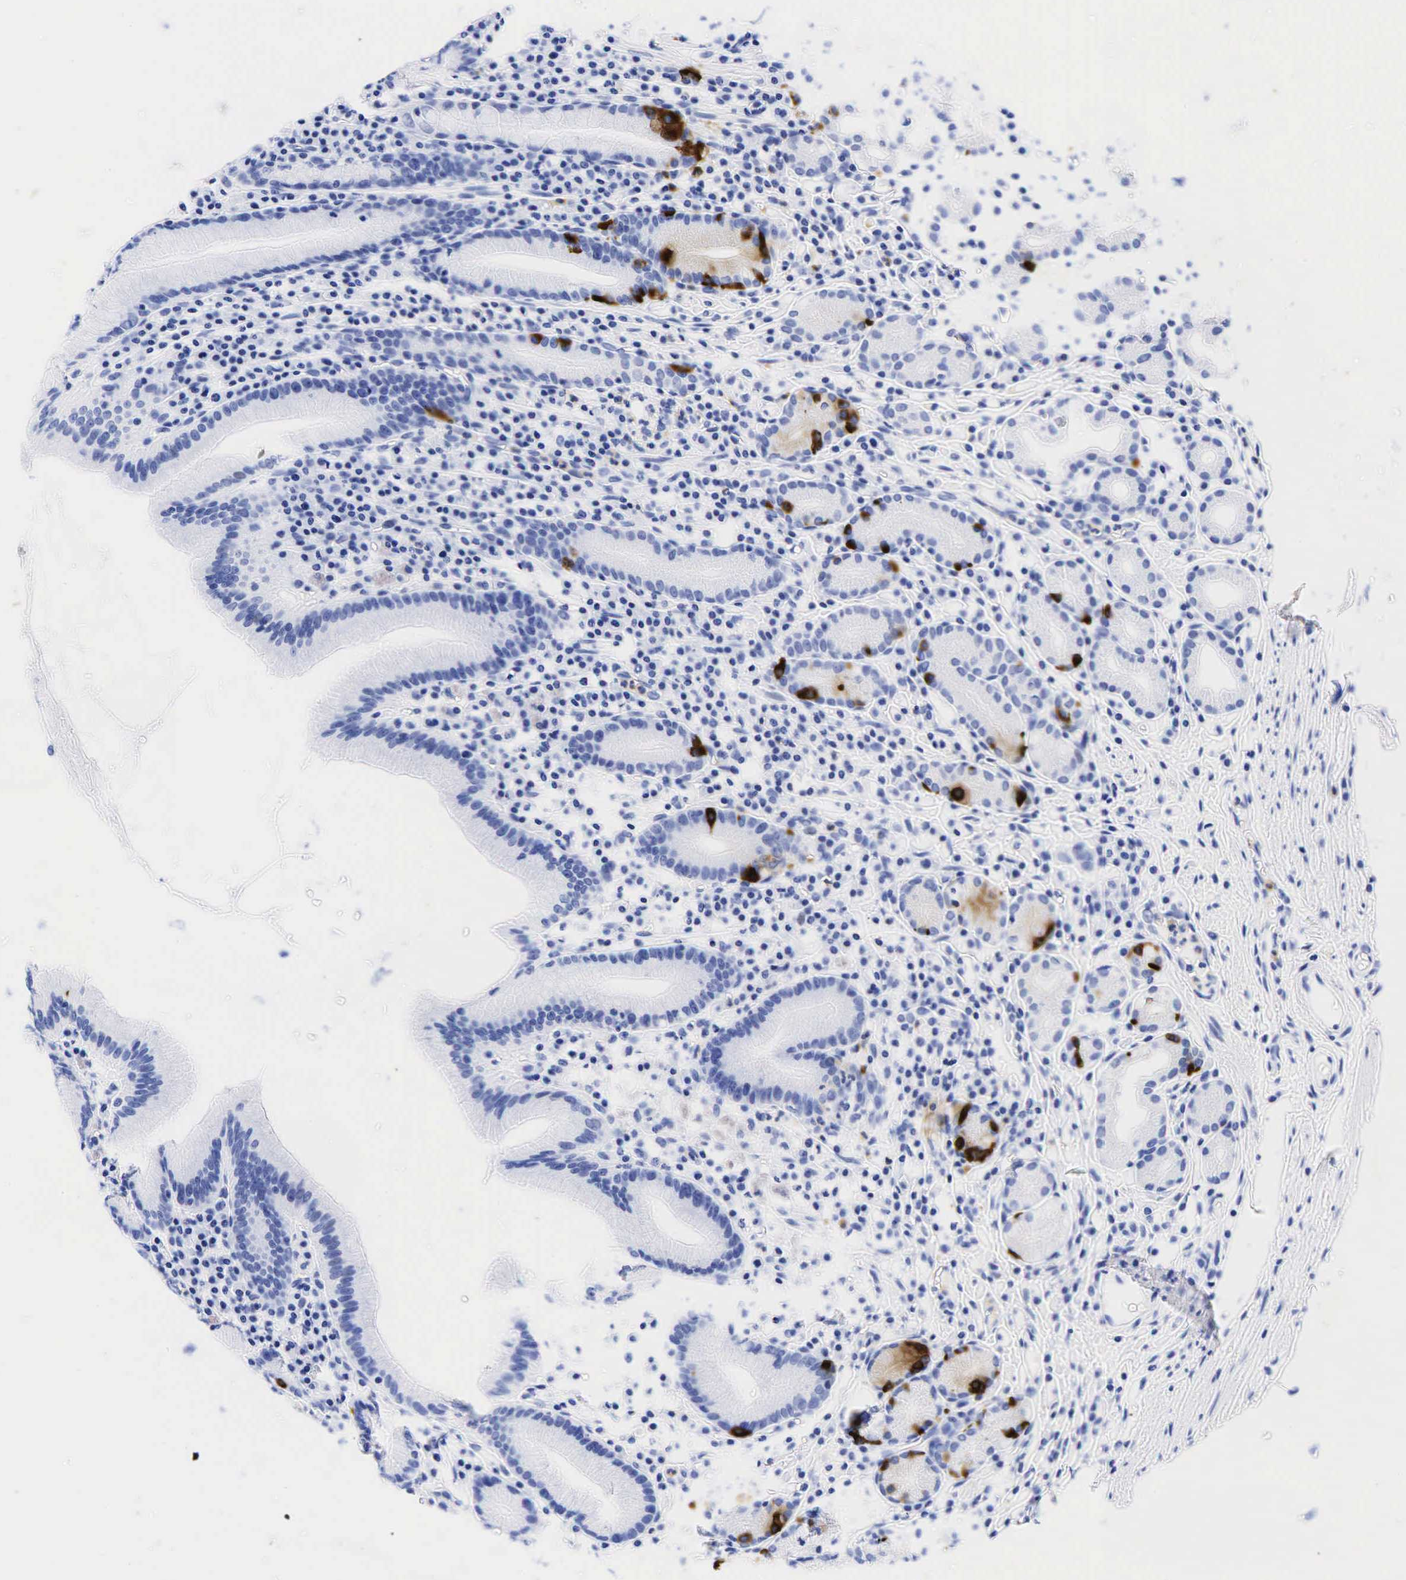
{"staining": {"intensity": "strong", "quantity": "<25%", "location": "cytoplasmic/membranous"}, "tissue": "stomach", "cell_type": "Glandular cells", "image_type": "normal", "snomed": [{"axis": "morphology", "description": "Normal tissue, NOS"}, {"axis": "topography", "description": "Stomach, lower"}], "caption": "IHC (DAB (3,3'-diaminobenzidine)) staining of benign stomach demonstrates strong cytoplasmic/membranous protein expression in approximately <25% of glandular cells.", "gene": "CHGA", "patient": {"sex": "male", "age": 58}}